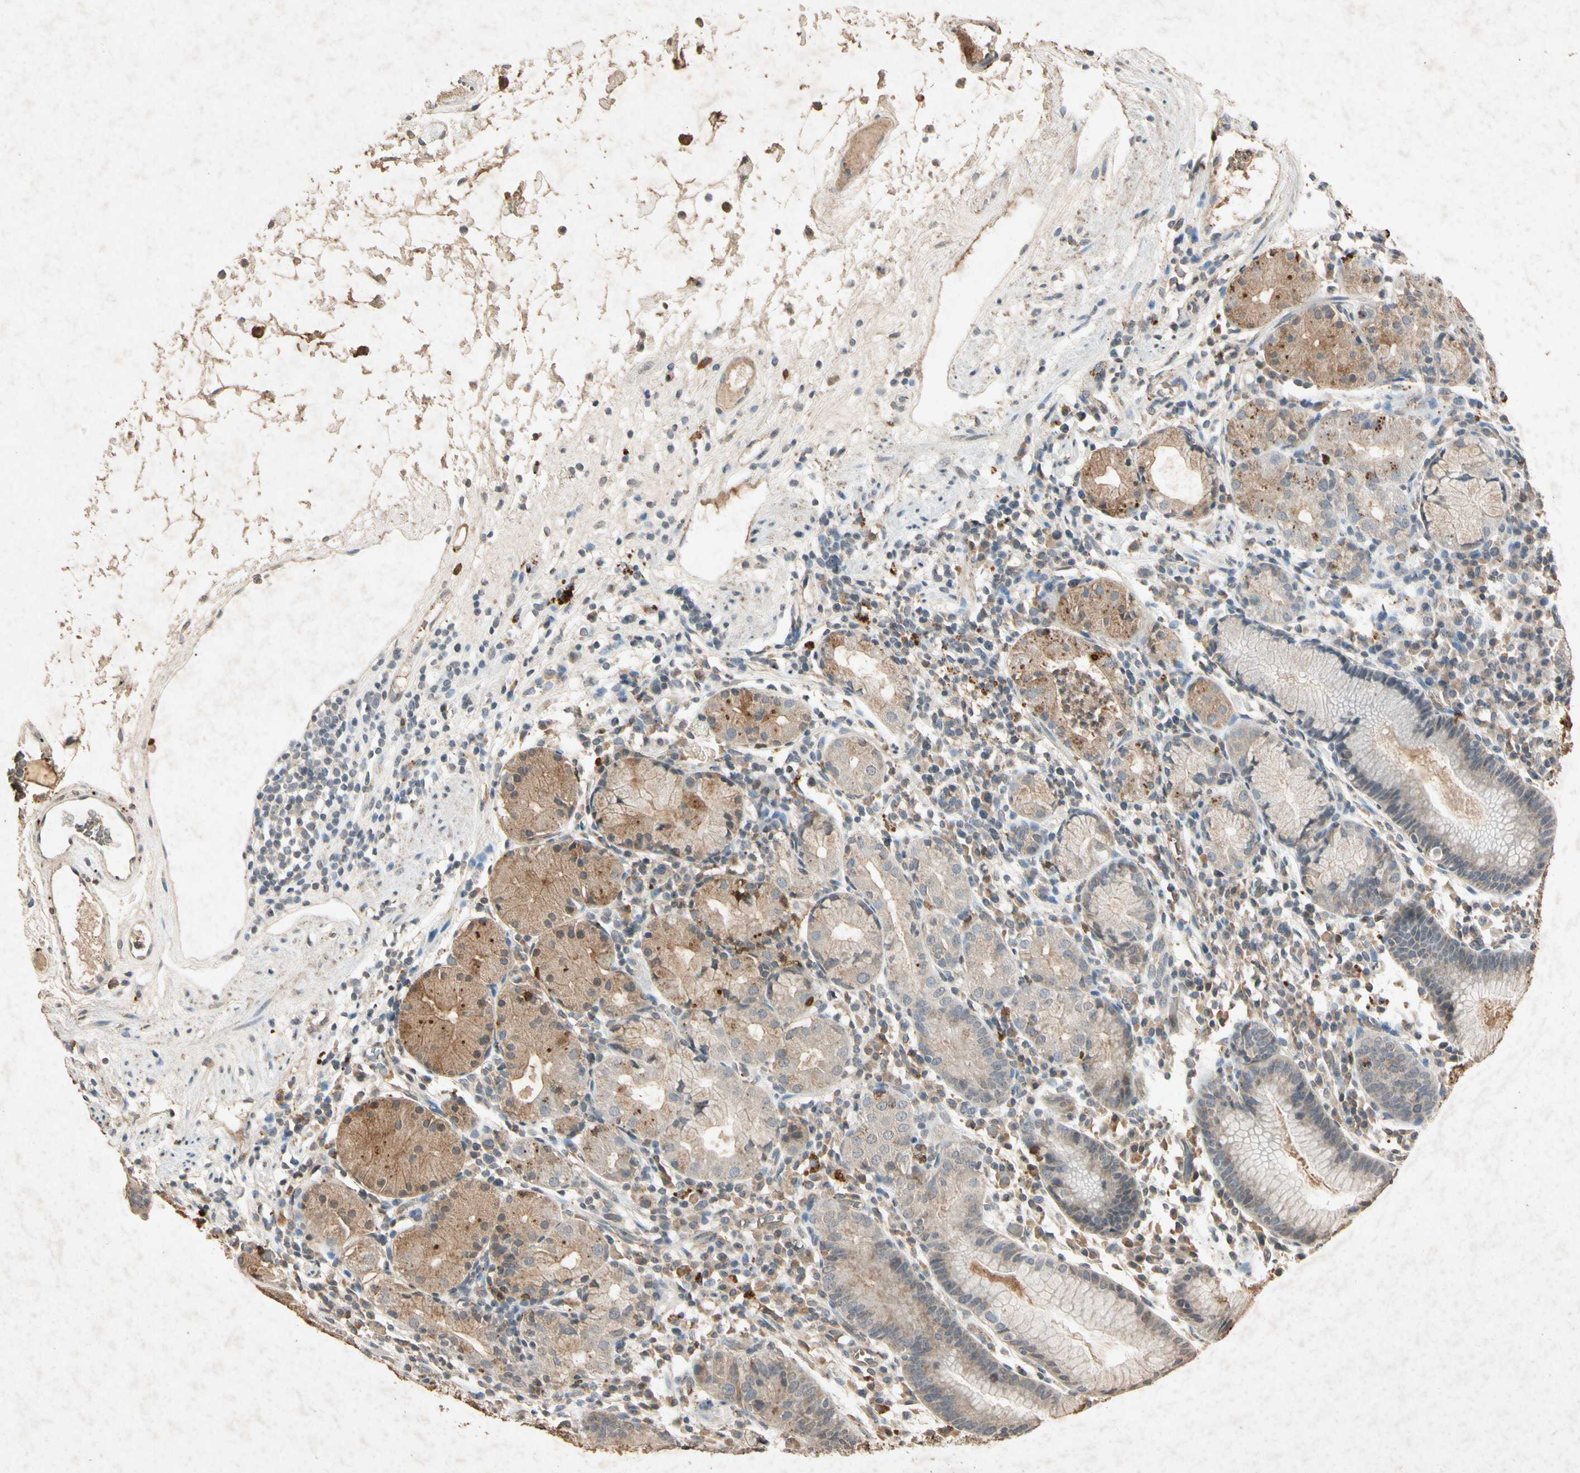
{"staining": {"intensity": "weak", "quantity": "25%-75%", "location": "cytoplasmic/membranous"}, "tissue": "stomach", "cell_type": "Glandular cells", "image_type": "normal", "snomed": [{"axis": "morphology", "description": "Normal tissue, NOS"}, {"axis": "topography", "description": "Stomach"}, {"axis": "topography", "description": "Stomach, lower"}], "caption": "Immunohistochemistry micrograph of unremarkable stomach: human stomach stained using IHC exhibits low levels of weak protein expression localized specifically in the cytoplasmic/membranous of glandular cells, appearing as a cytoplasmic/membranous brown color.", "gene": "MSRB1", "patient": {"sex": "female", "age": 75}}